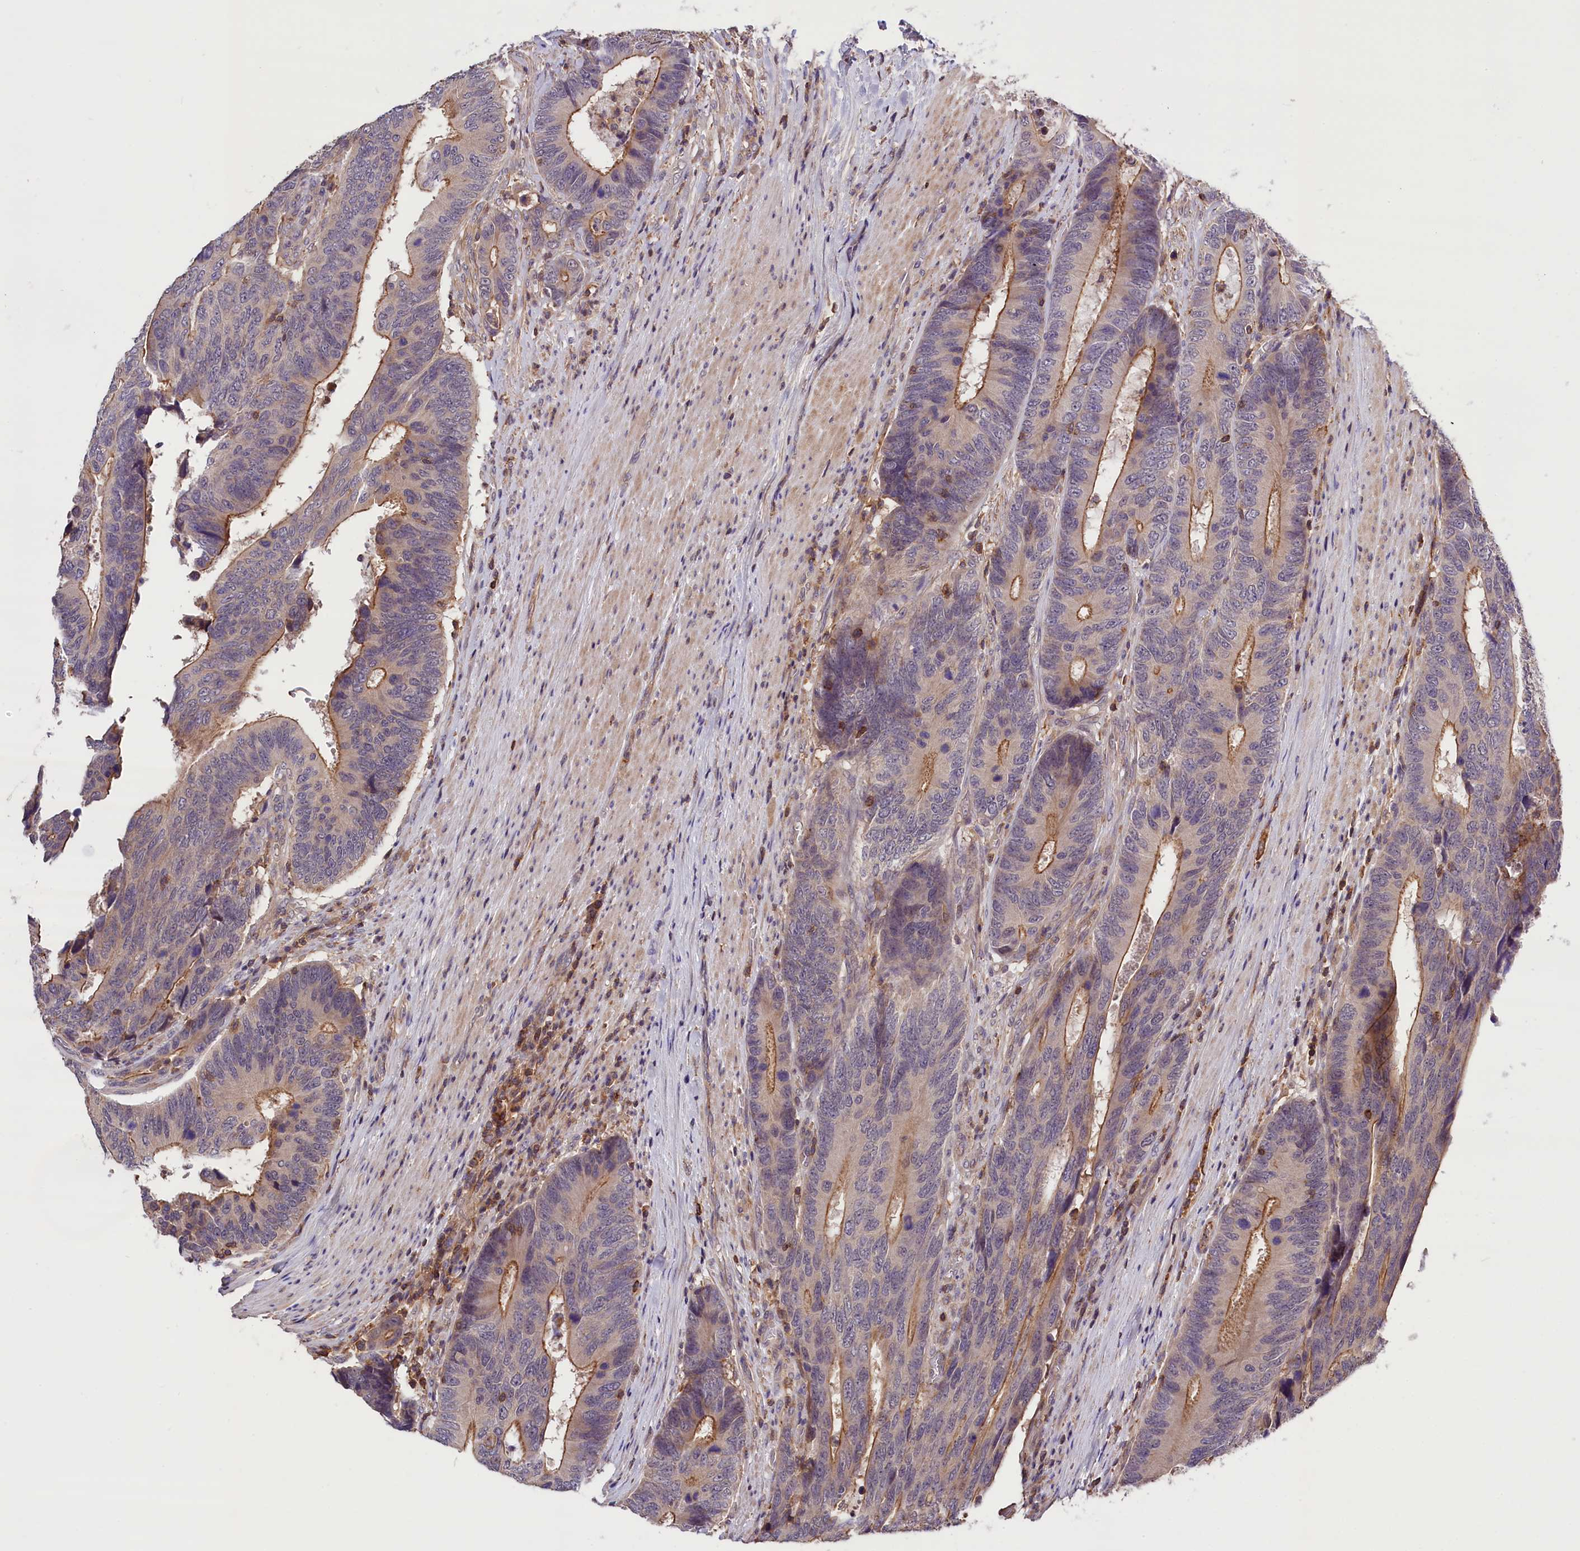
{"staining": {"intensity": "moderate", "quantity": "25%-75%", "location": "cytoplasmic/membranous"}, "tissue": "colorectal cancer", "cell_type": "Tumor cells", "image_type": "cancer", "snomed": [{"axis": "morphology", "description": "Adenocarcinoma, NOS"}, {"axis": "topography", "description": "Colon"}], "caption": "IHC micrograph of human colorectal cancer (adenocarcinoma) stained for a protein (brown), which exhibits medium levels of moderate cytoplasmic/membranous staining in approximately 25%-75% of tumor cells.", "gene": "SKIDA1", "patient": {"sex": "male", "age": 87}}